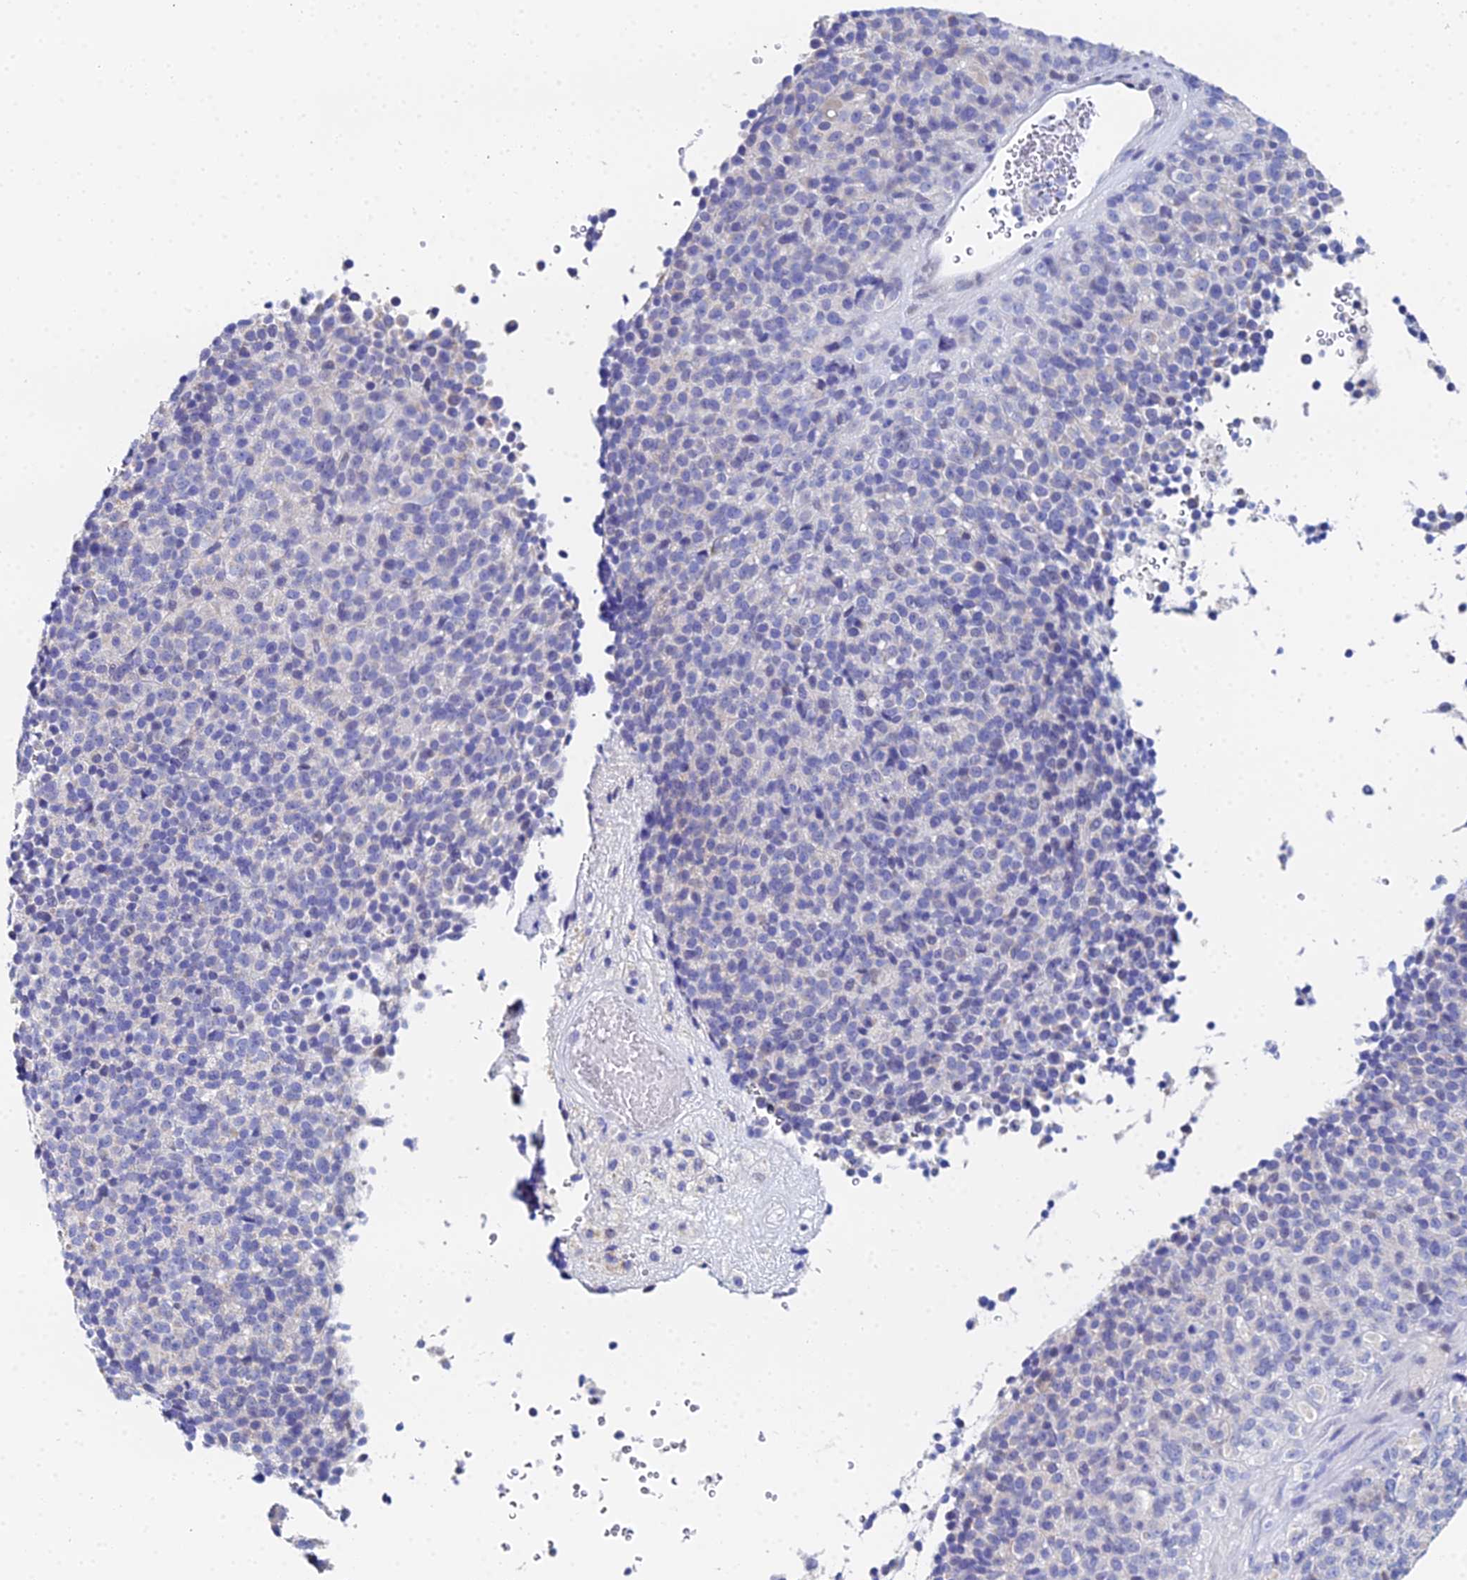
{"staining": {"intensity": "negative", "quantity": "none", "location": "none"}, "tissue": "melanoma", "cell_type": "Tumor cells", "image_type": "cancer", "snomed": [{"axis": "morphology", "description": "Malignant melanoma, Metastatic site"}, {"axis": "topography", "description": "Brain"}], "caption": "Melanoma stained for a protein using immunohistochemistry exhibits no positivity tumor cells.", "gene": "OCM", "patient": {"sex": "female", "age": 56}}